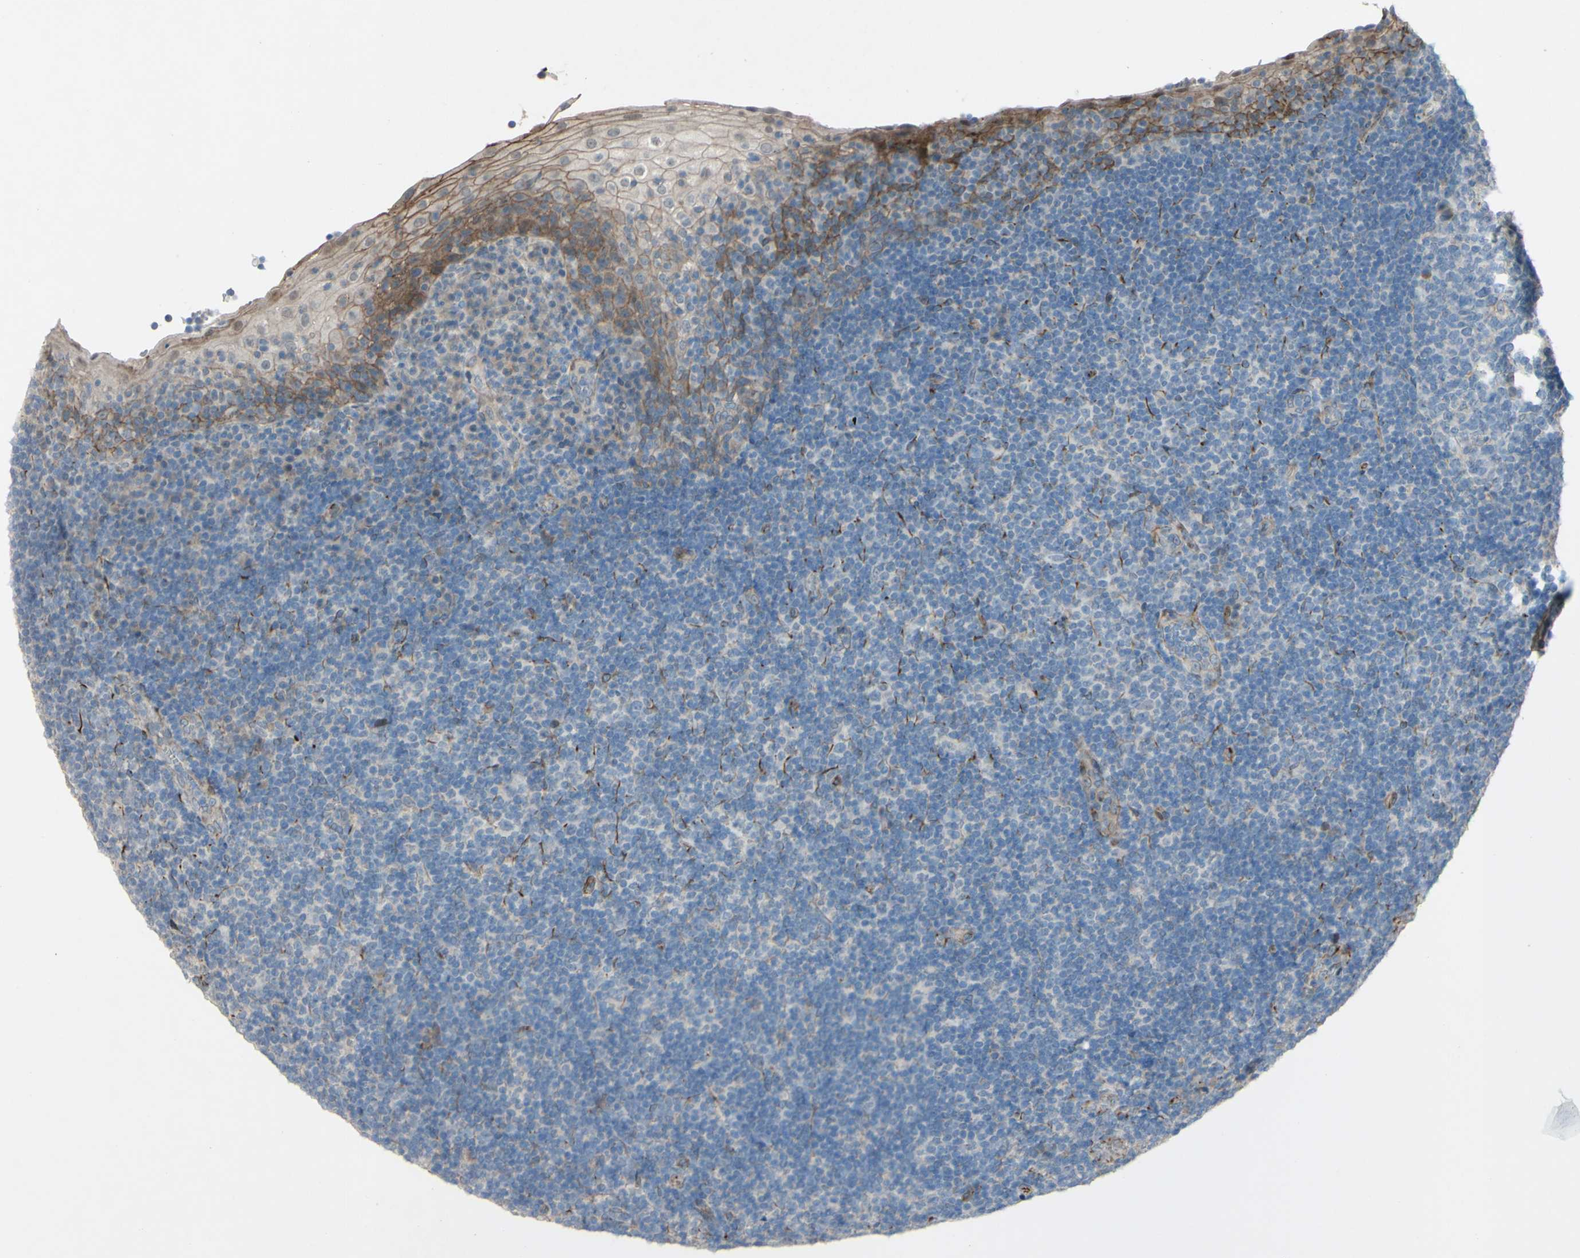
{"staining": {"intensity": "negative", "quantity": "none", "location": "none"}, "tissue": "tonsil", "cell_type": "Germinal center cells", "image_type": "normal", "snomed": [{"axis": "morphology", "description": "Normal tissue, NOS"}, {"axis": "topography", "description": "Tonsil"}], "caption": "An image of tonsil stained for a protein displays no brown staining in germinal center cells. (IHC, brightfield microscopy, high magnification).", "gene": "CDCP1", "patient": {"sex": "male", "age": 37}}